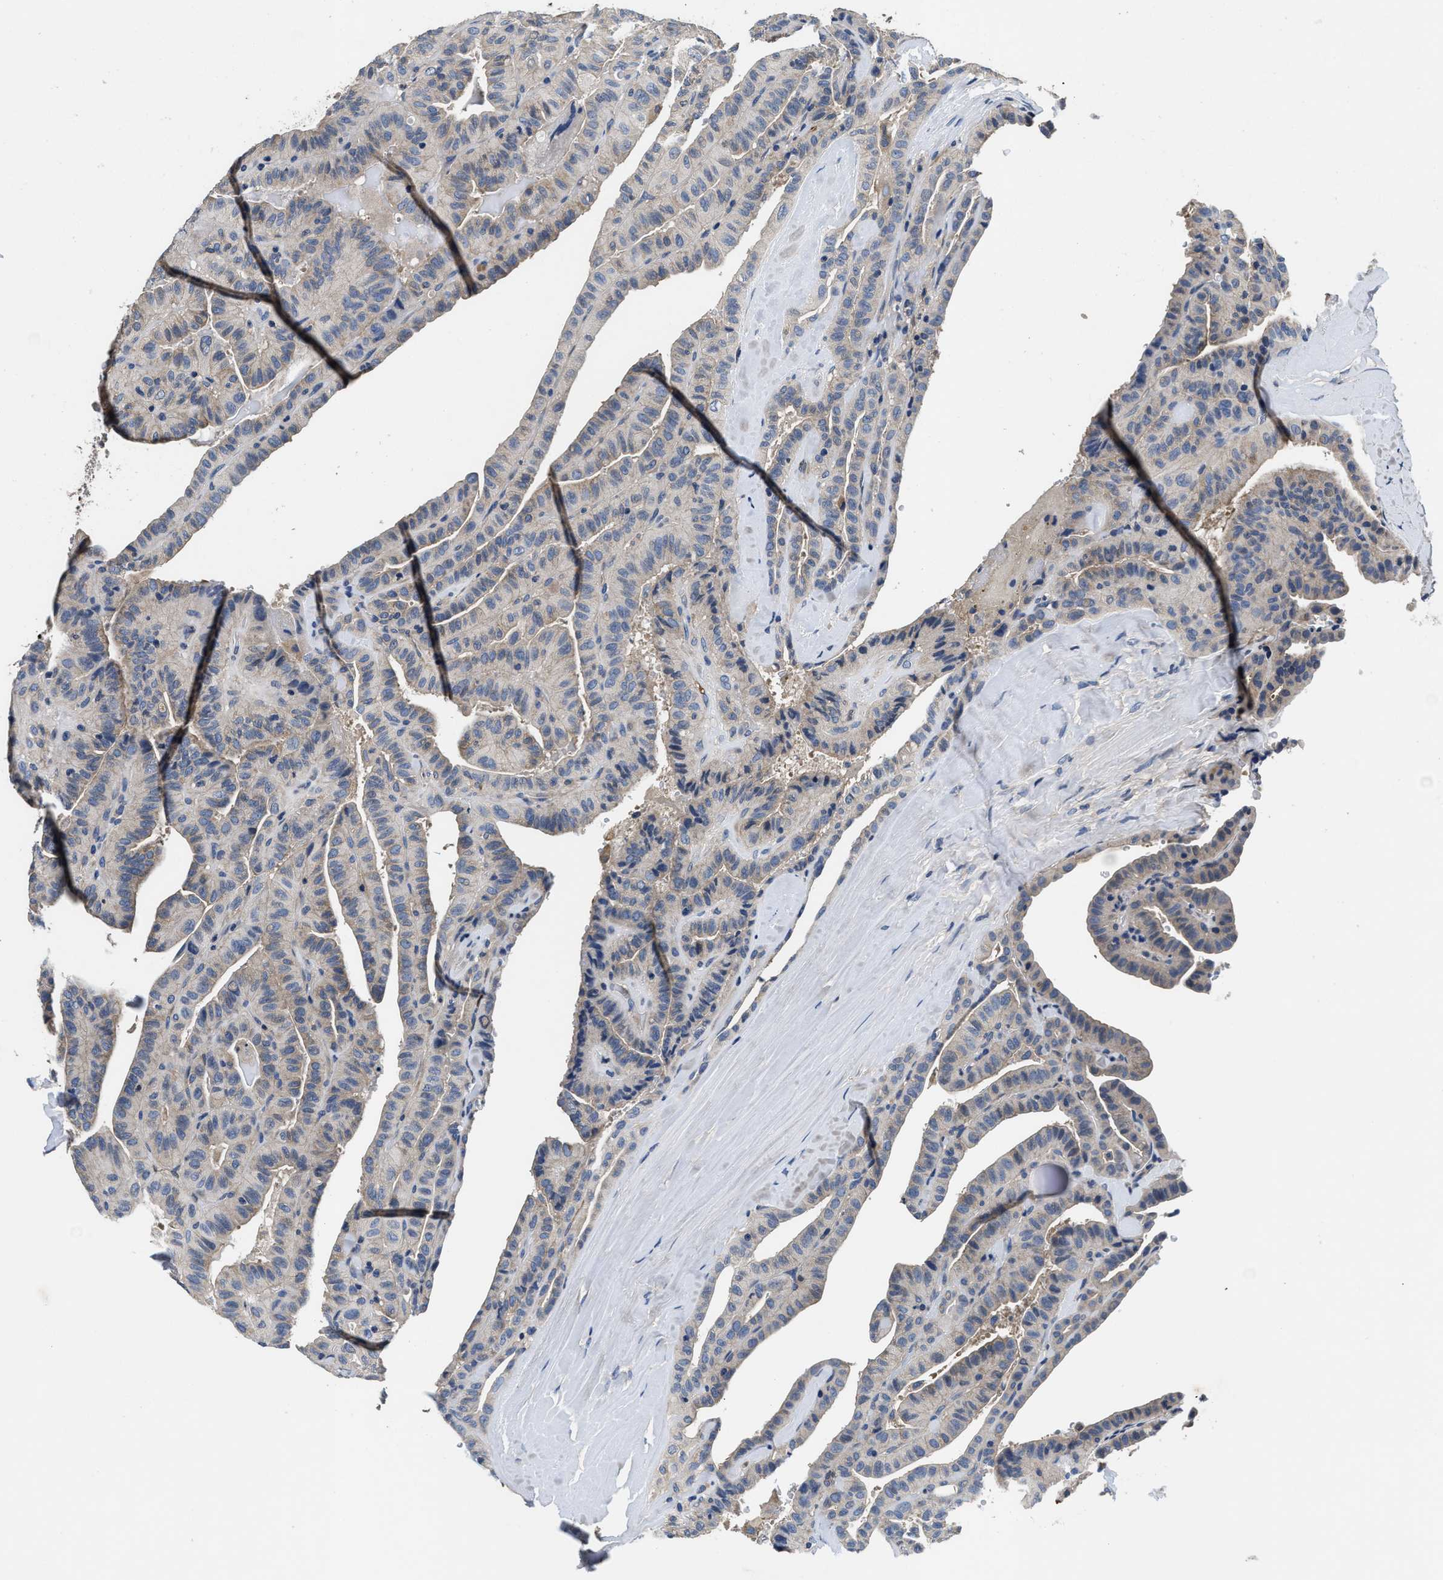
{"staining": {"intensity": "weak", "quantity": "<25%", "location": "cytoplasmic/membranous"}, "tissue": "thyroid cancer", "cell_type": "Tumor cells", "image_type": "cancer", "snomed": [{"axis": "morphology", "description": "Papillary adenocarcinoma, NOS"}, {"axis": "topography", "description": "Thyroid gland"}], "caption": "Tumor cells are negative for brown protein staining in thyroid cancer. The staining was performed using DAB to visualize the protein expression in brown, while the nuclei were stained in blue with hematoxylin (Magnification: 20x).", "gene": "ANKIB1", "patient": {"sex": "male", "age": 77}}